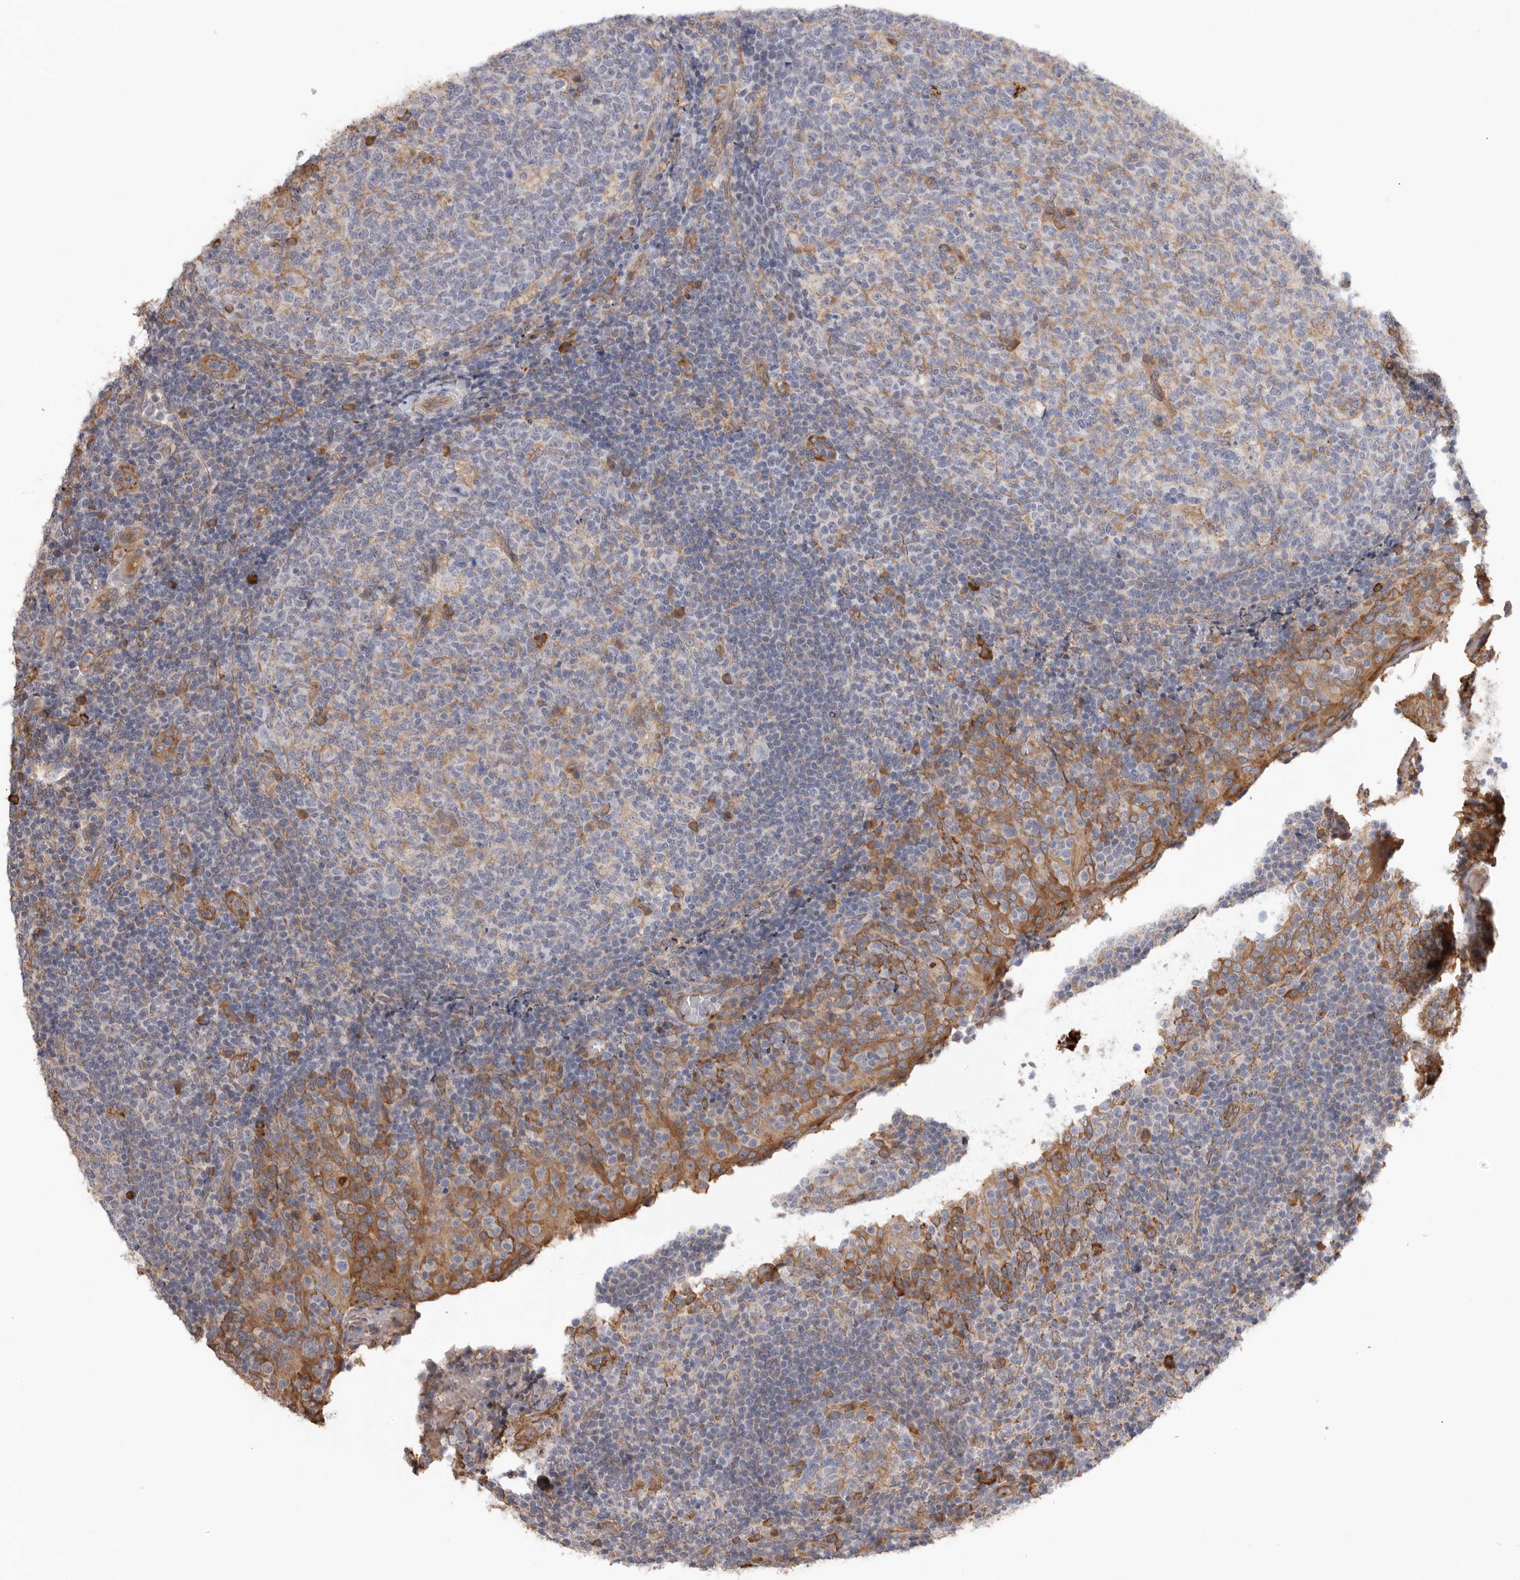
{"staining": {"intensity": "moderate", "quantity": "<25%", "location": "cytoplasmic/membranous"}, "tissue": "tonsil", "cell_type": "Germinal center cells", "image_type": "normal", "snomed": [{"axis": "morphology", "description": "Normal tissue, NOS"}, {"axis": "topography", "description": "Tonsil"}], "caption": "A low amount of moderate cytoplasmic/membranous positivity is appreciated in about <25% of germinal center cells in benign tonsil. (Stains: DAB in brown, nuclei in blue, Microscopy: brightfield microscopy at high magnification).", "gene": "CDC42BPB", "patient": {"sex": "female", "age": 19}}